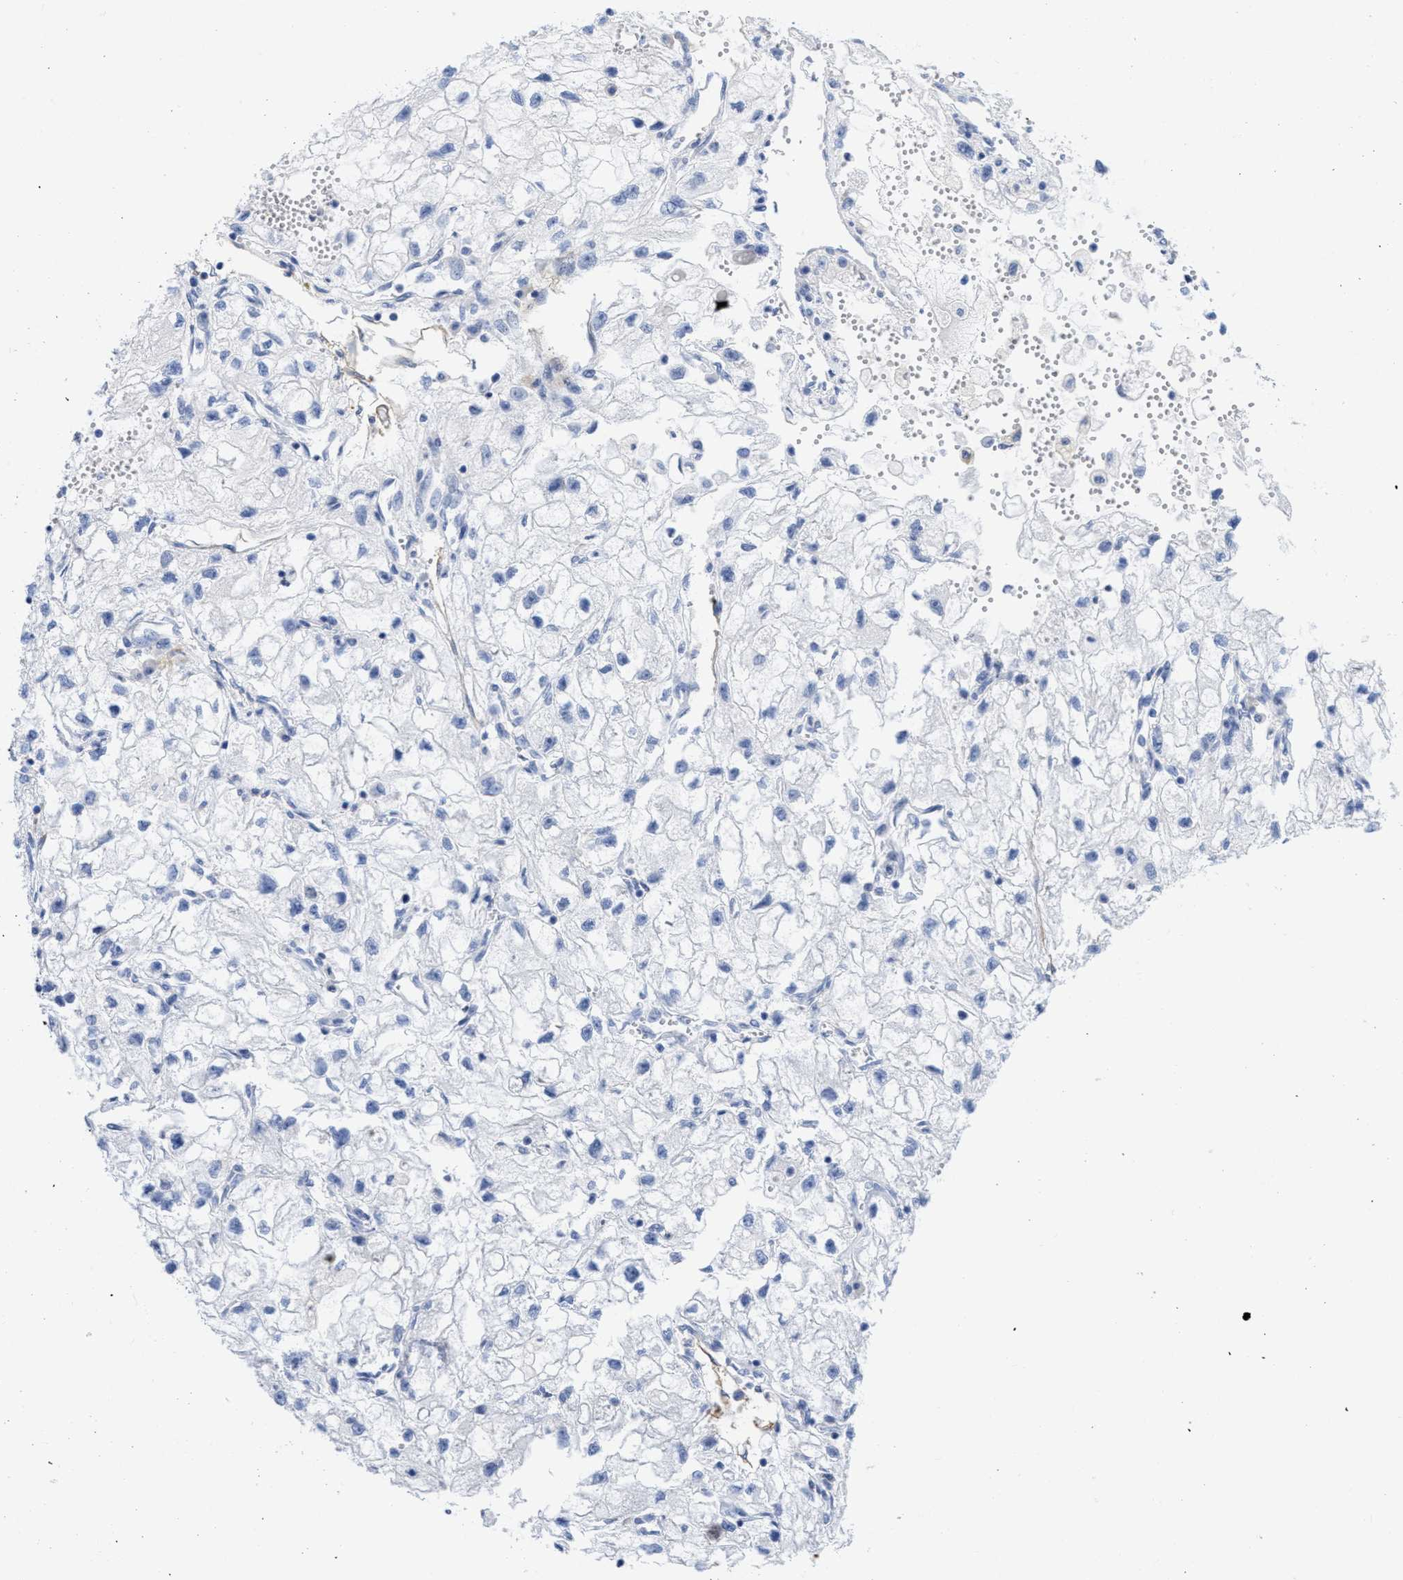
{"staining": {"intensity": "negative", "quantity": "none", "location": "none"}, "tissue": "renal cancer", "cell_type": "Tumor cells", "image_type": "cancer", "snomed": [{"axis": "morphology", "description": "Adenocarcinoma, NOS"}, {"axis": "topography", "description": "Kidney"}], "caption": "DAB (3,3'-diaminobenzidine) immunohistochemical staining of renal cancer (adenocarcinoma) exhibits no significant positivity in tumor cells.", "gene": "ACKR1", "patient": {"sex": "female", "age": 70}}